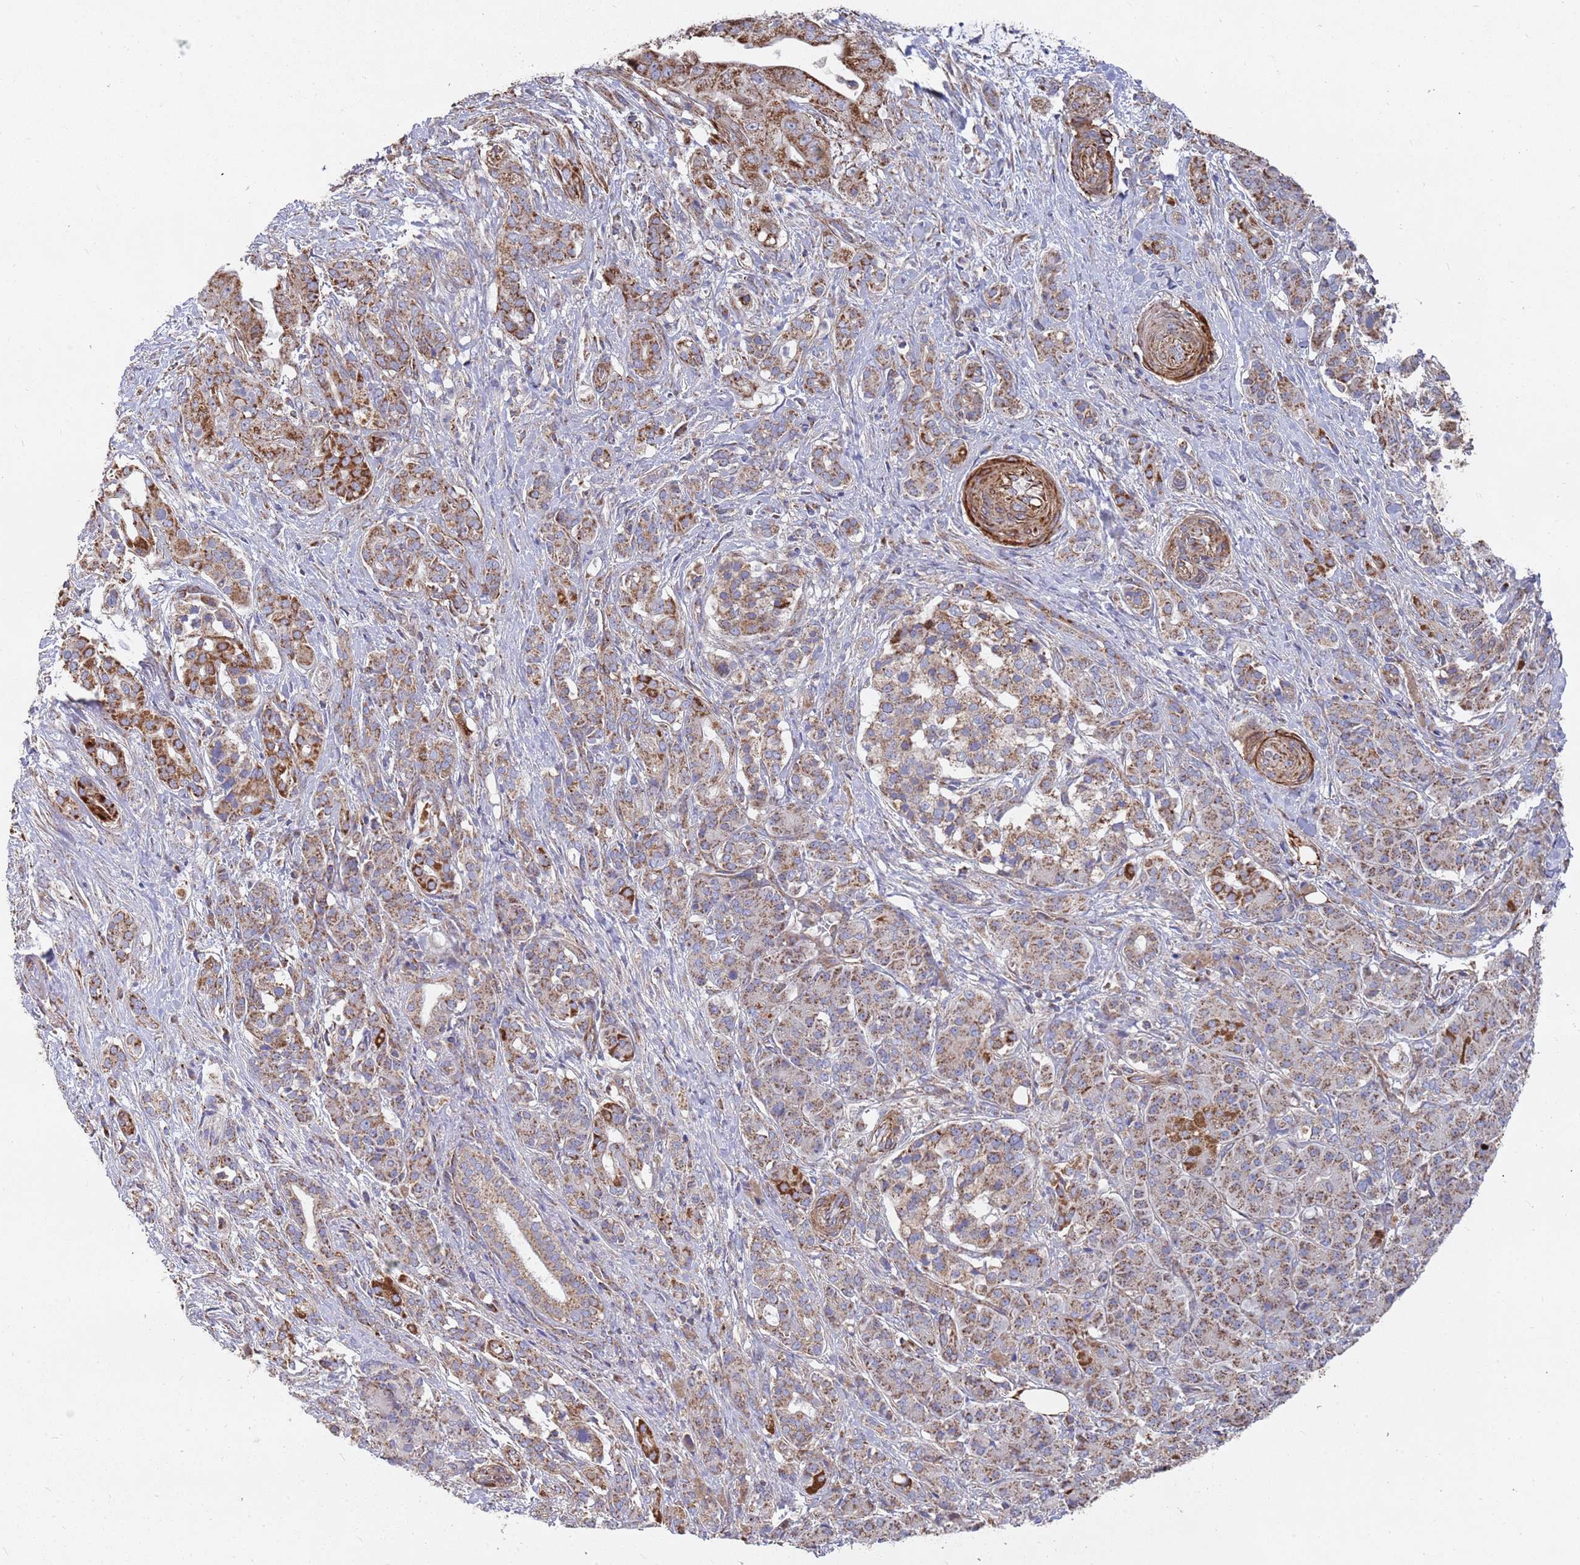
{"staining": {"intensity": "moderate", "quantity": ">75%", "location": "cytoplasmic/membranous"}, "tissue": "pancreatic cancer", "cell_type": "Tumor cells", "image_type": "cancer", "snomed": [{"axis": "morphology", "description": "Adenocarcinoma, NOS"}, {"axis": "topography", "description": "Pancreas"}], "caption": "Immunohistochemistry (IHC) histopathology image of human adenocarcinoma (pancreatic) stained for a protein (brown), which demonstrates medium levels of moderate cytoplasmic/membranous positivity in about >75% of tumor cells.", "gene": "WDFY3", "patient": {"sex": "male", "age": 57}}